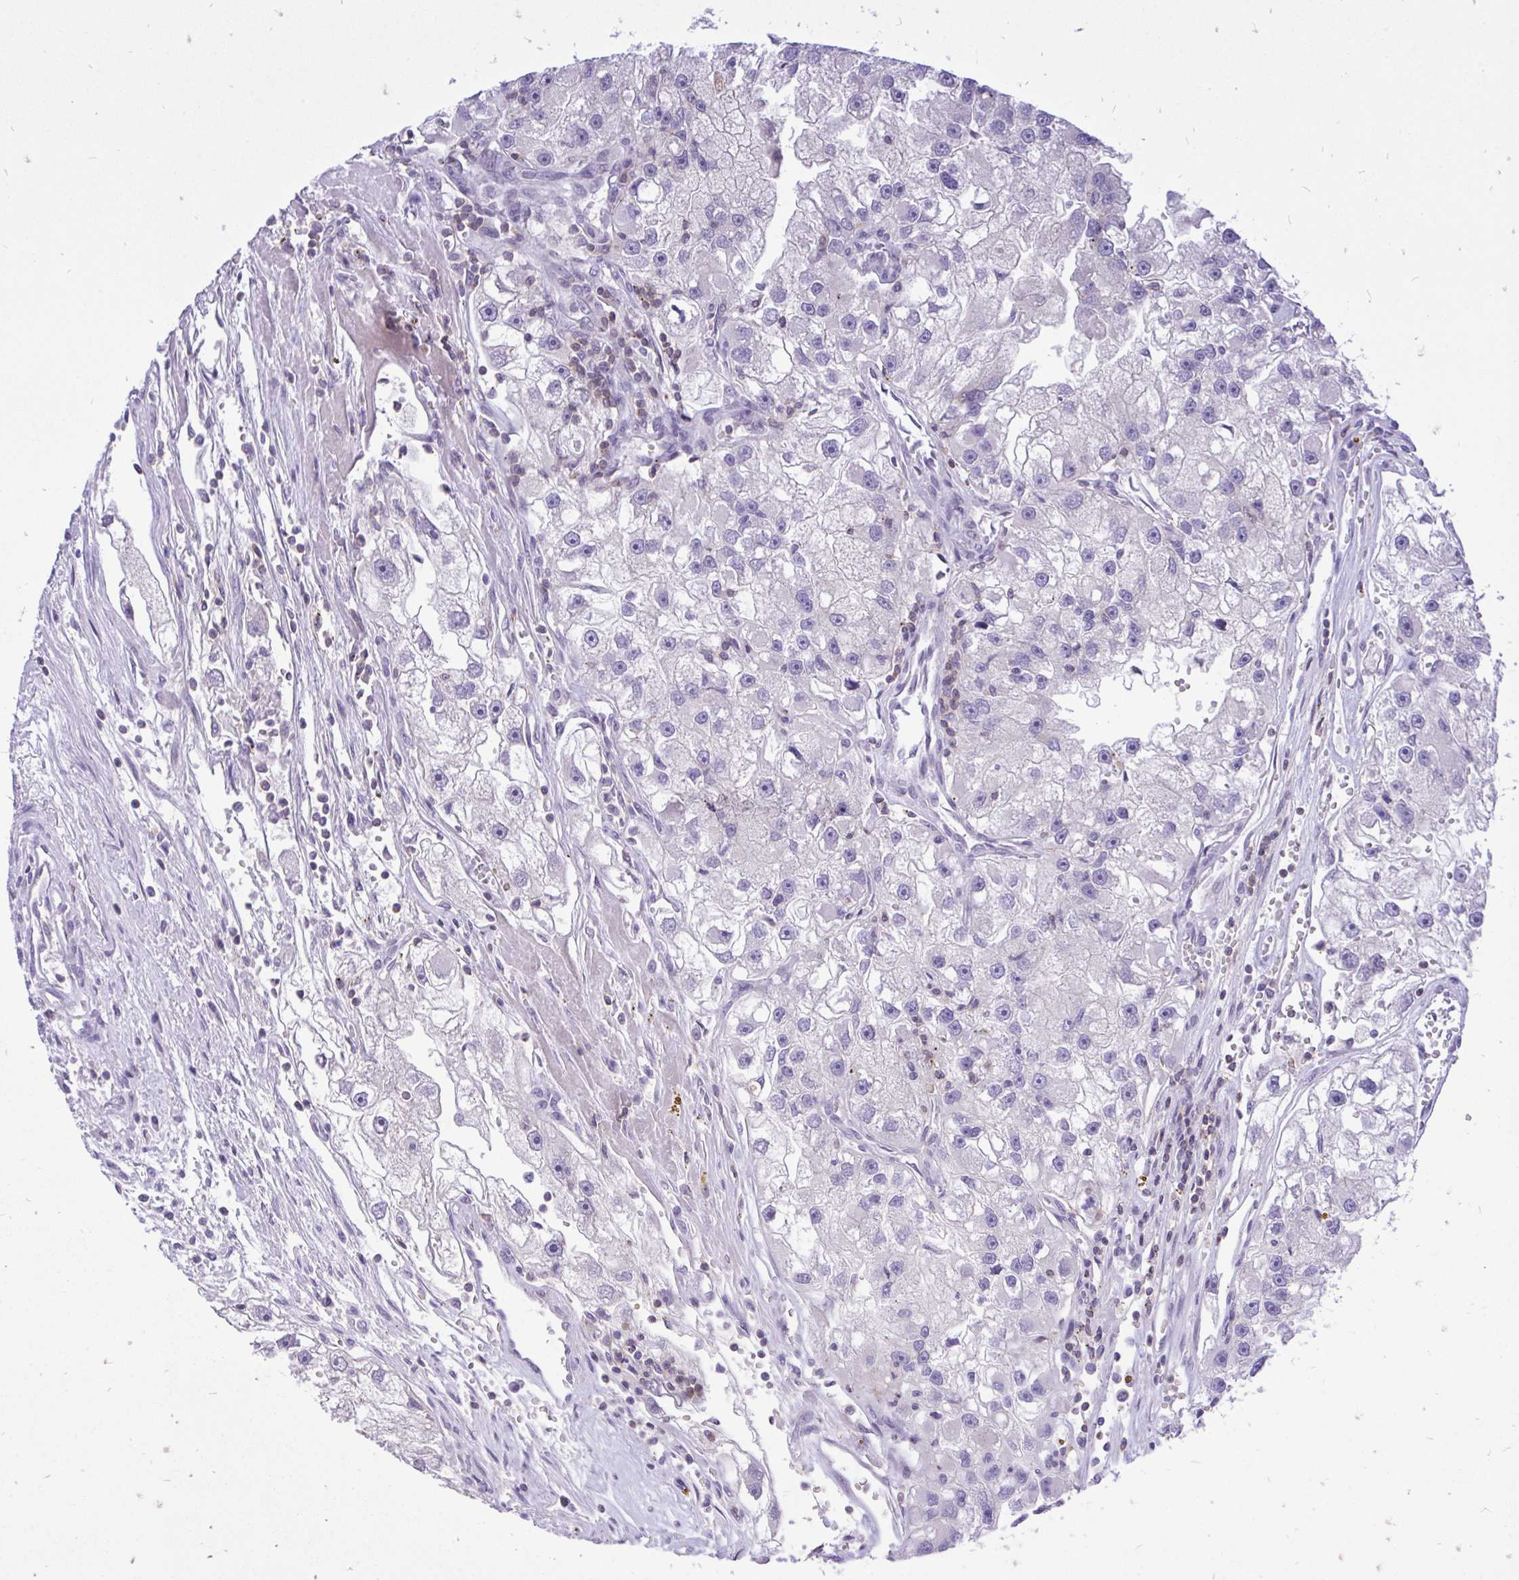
{"staining": {"intensity": "negative", "quantity": "none", "location": "none"}, "tissue": "renal cancer", "cell_type": "Tumor cells", "image_type": "cancer", "snomed": [{"axis": "morphology", "description": "Adenocarcinoma, NOS"}, {"axis": "topography", "description": "Kidney"}], "caption": "High magnification brightfield microscopy of renal cancer (adenocarcinoma) stained with DAB (brown) and counterstained with hematoxylin (blue): tumor cells show no significant staining. Brightfield microscopy of immunohistochemistry stained with DAB (brown) and hematoxylin (blue), captured at high magnification.", "gene": "CXCL8", "patient": {"sex": "male", "age": 63}}